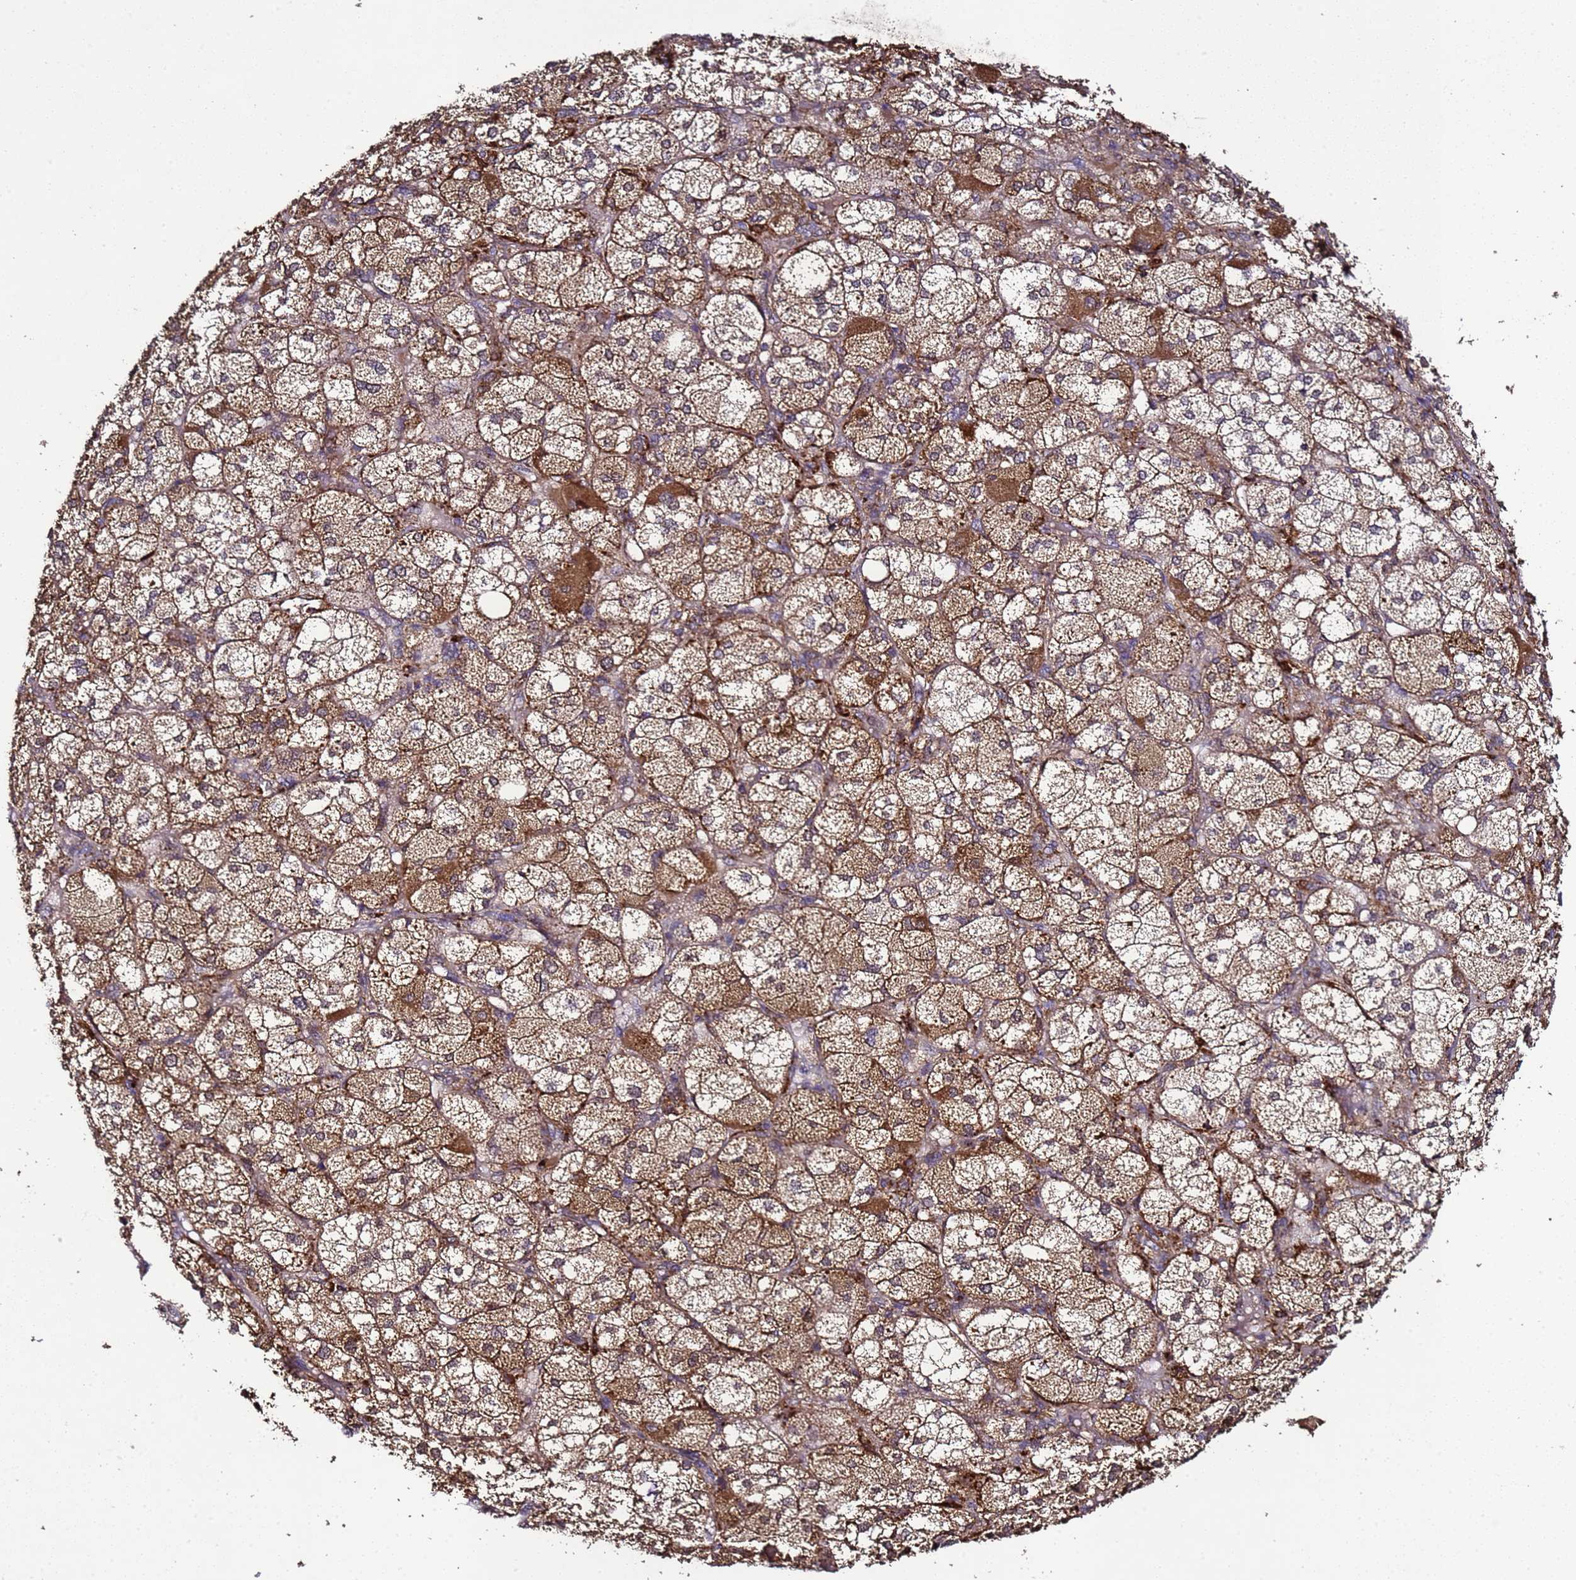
{"staining": {"intensity": "moderate", "quantity": ">75%", "location": "cytoplasmic/membranous"}, "tissue": "adrenal gland", "cell_type": "Glandular cells", "image_type": "normal", "snomed": [{"axis": "morphology", "description": "Normal tissue, NOS"}, {"axis": "topography", "description": "Adrenal gland"}], "caption": "Immunohistochemical staining of normal adrenal gland displays >75% levels of moderate cytoplasmic/membranous protein positivity in approximately >75% of glandular cells. (DAB IHC with brightfield microscopy, high magnification).", "gene": "HSPBAP1", "patient": {"sex": "female", "age": 61}}